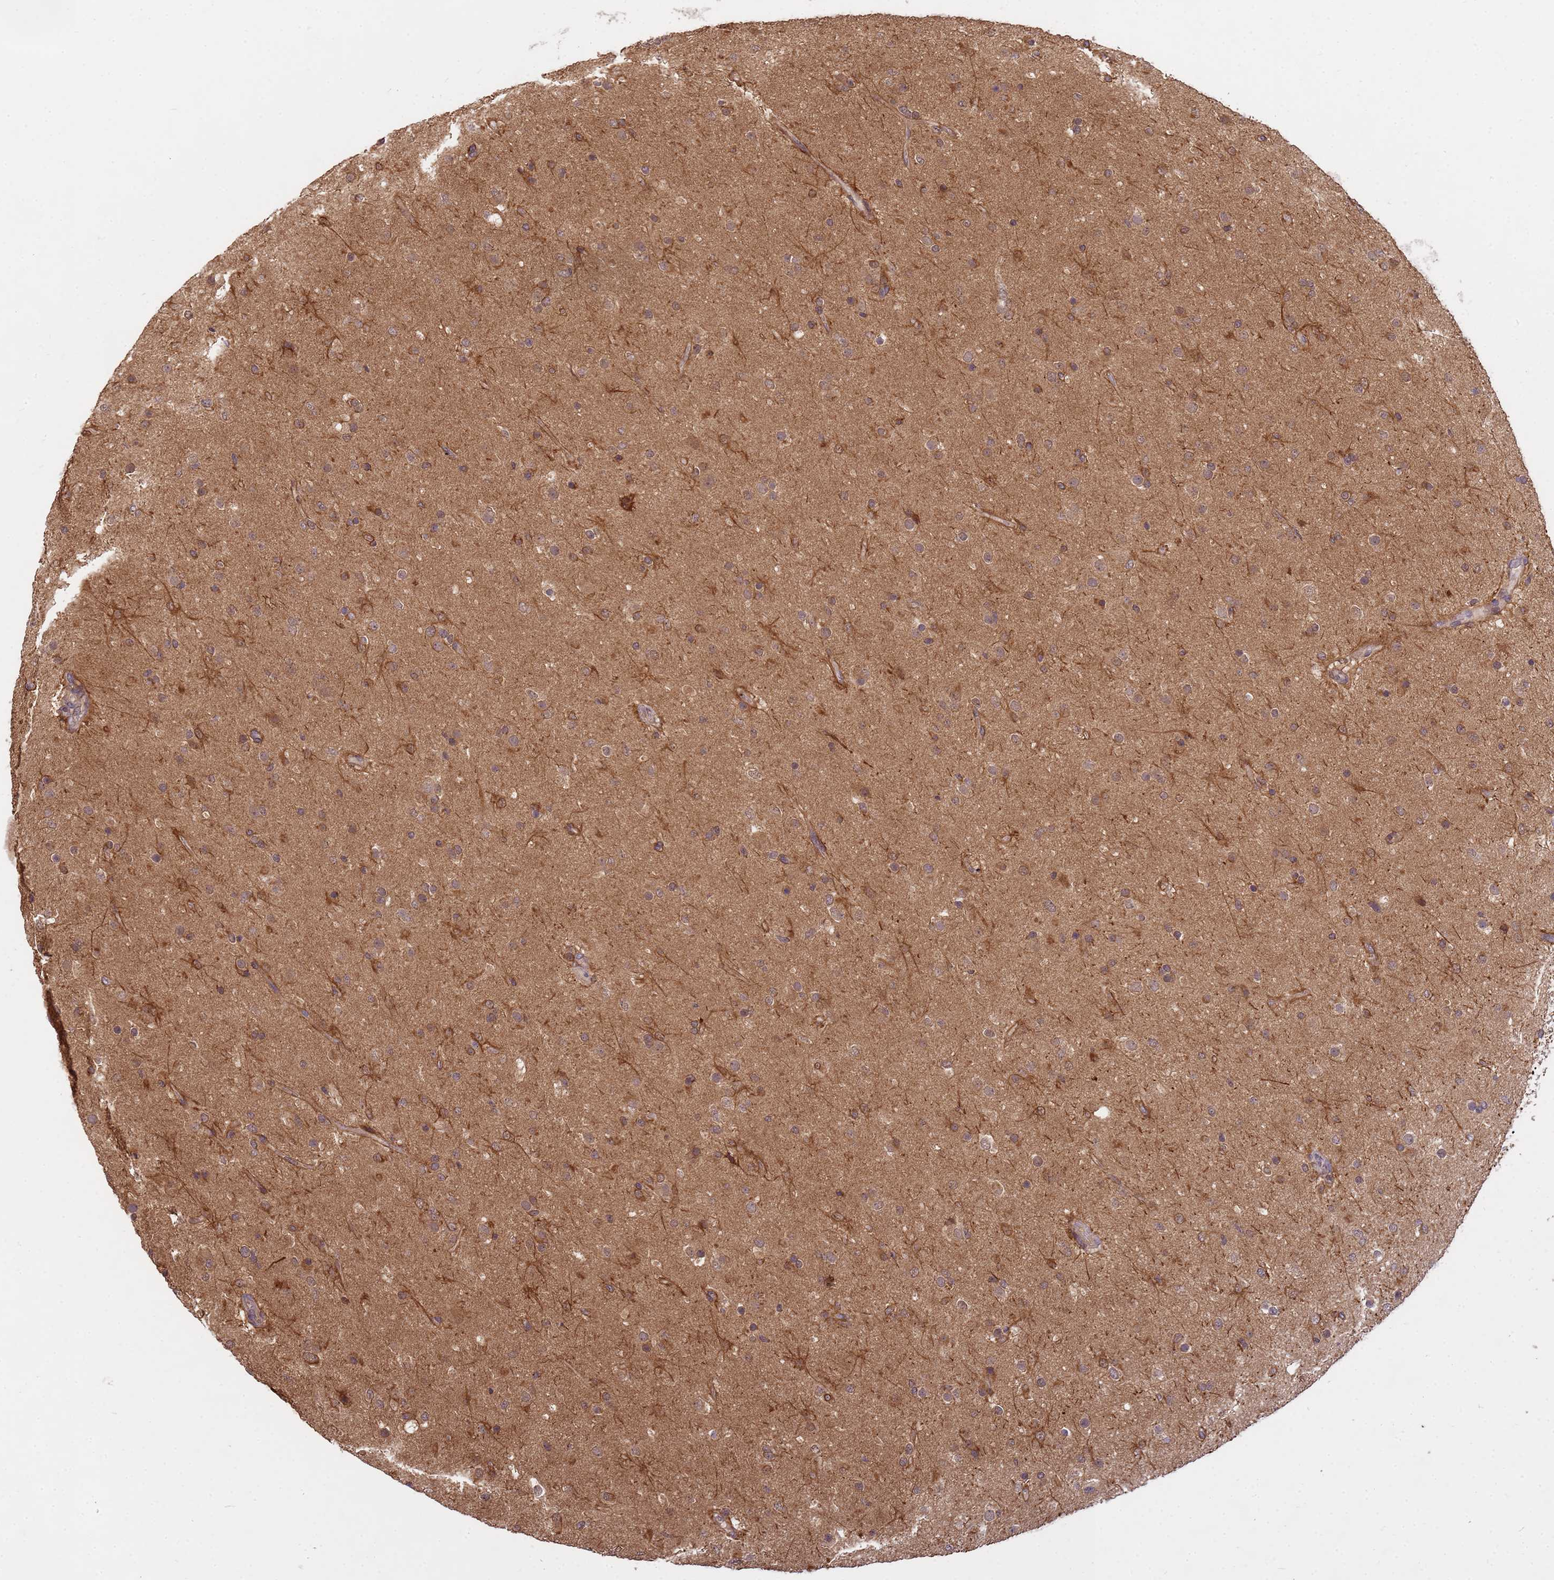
{"staining": {"intensity": "weak", "quantity": "25%-75%", "location": "cytoplasmic/membranous"}, "tissue": "glioma", "cell_type": "Tumor cells", "image_type": "cancer", "snomed": [{"axis": "morphology", "description": "Glioma, malignant, Low grade"}, {"axis": "topography", "description": "Brain"}], "caption": "A histopathology image of malignant glioma (low-grade) stained for a protein shows weak cytoplasmic/membranous brown staining in tumor cells.", "gene": "NPEPPS", "patient": {"sex": "male", "age": 65}}